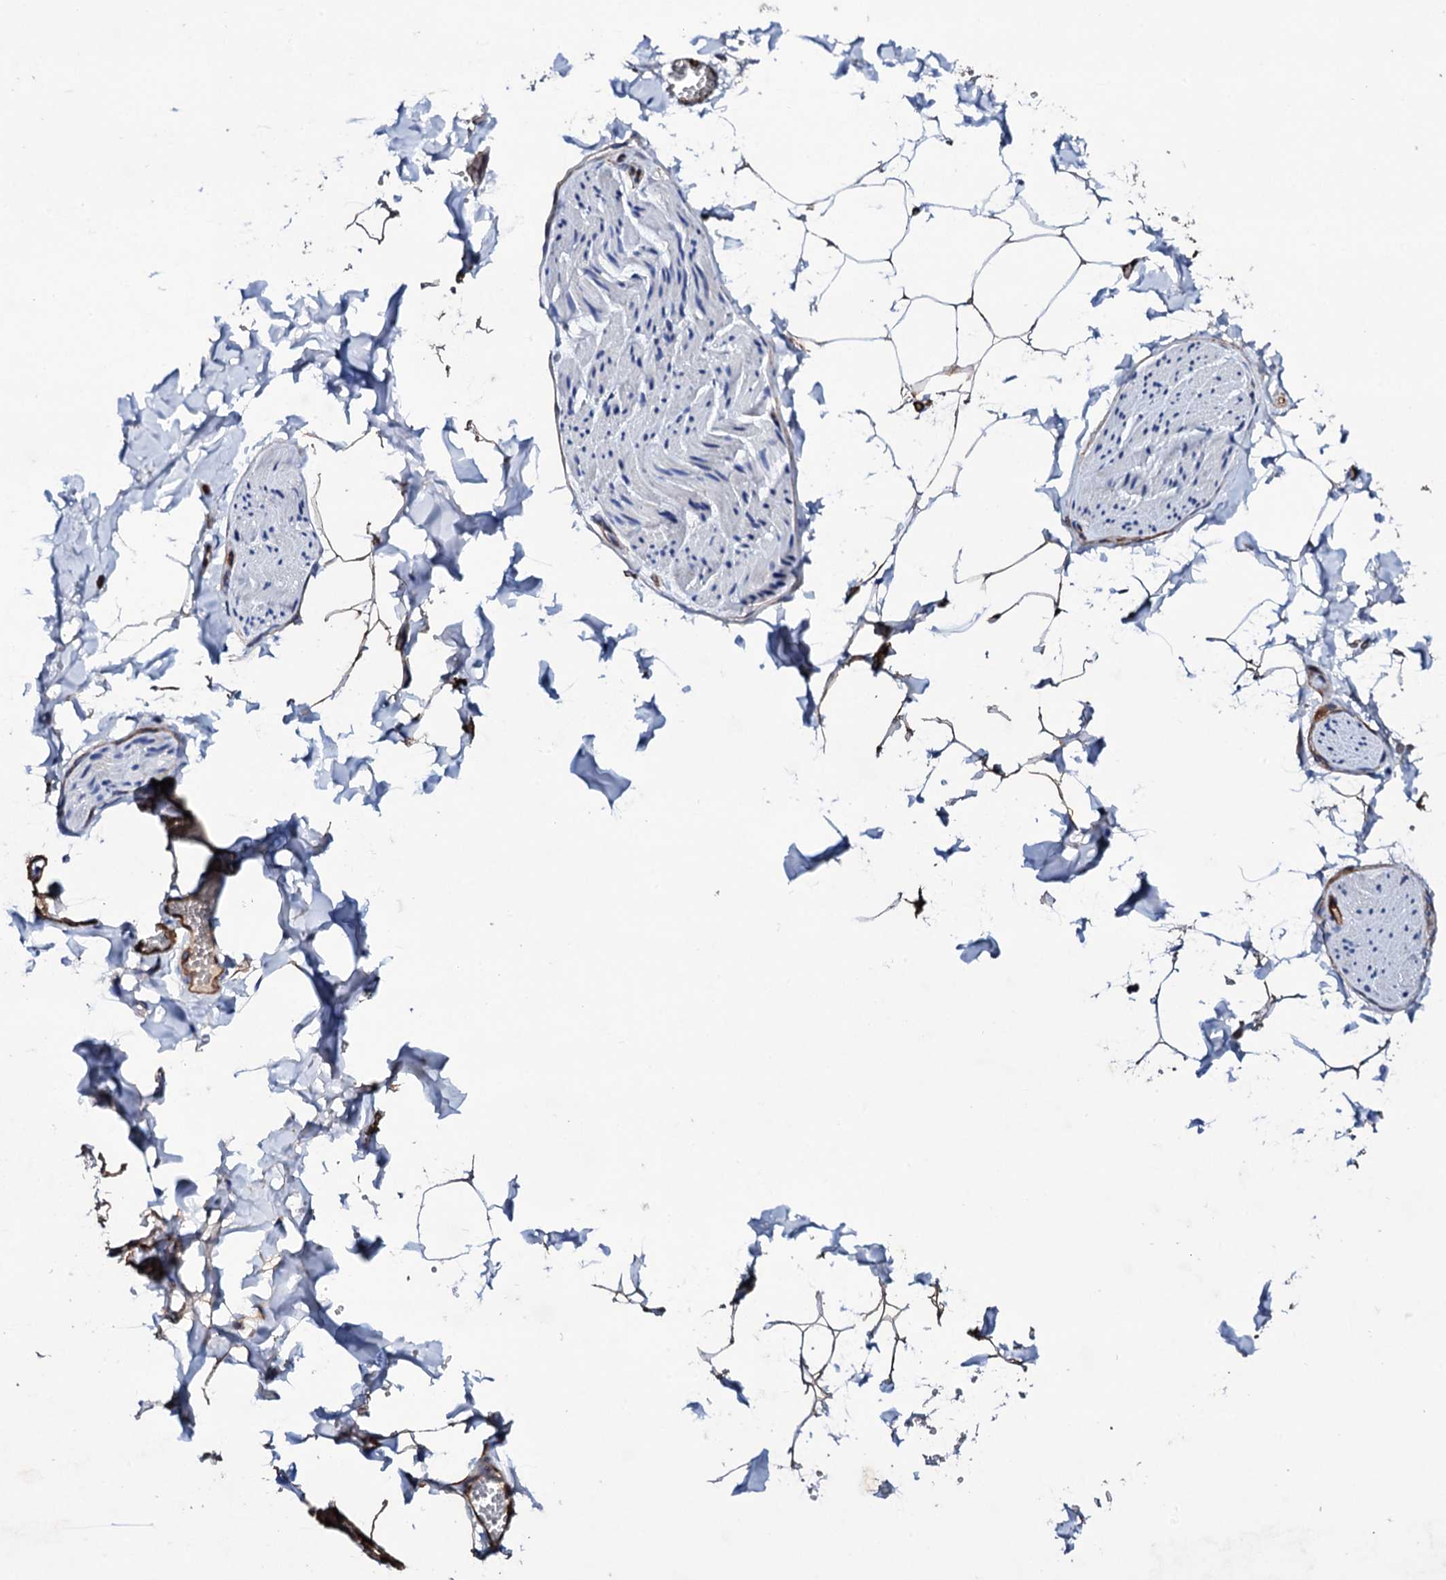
{"staining": {"intensity": "moderate", "quantity": ">75%", "location": "cytoplasmic/membranous"}, "tissue": "adipose tissue", "cell_type": "Adipocytes", "image_type": "normal", "snomed": [{"axis": "morphology", "description": "Normal tissue, NOS"}, {"axis": "topography", "description": "Gallbladder"}, {"axis": "topography", "description": "Peripheral nerve tissue"}], "caption": "An immunohistochemistry (IHC) histopathology image of benign tissue is shown. Protein staining in brown labels moderate cytoplasmic/membranous positivity in adipose tissue within adipocytes.", "gene": "DBX1", "patient": {"sex": "male", "age": 38}}